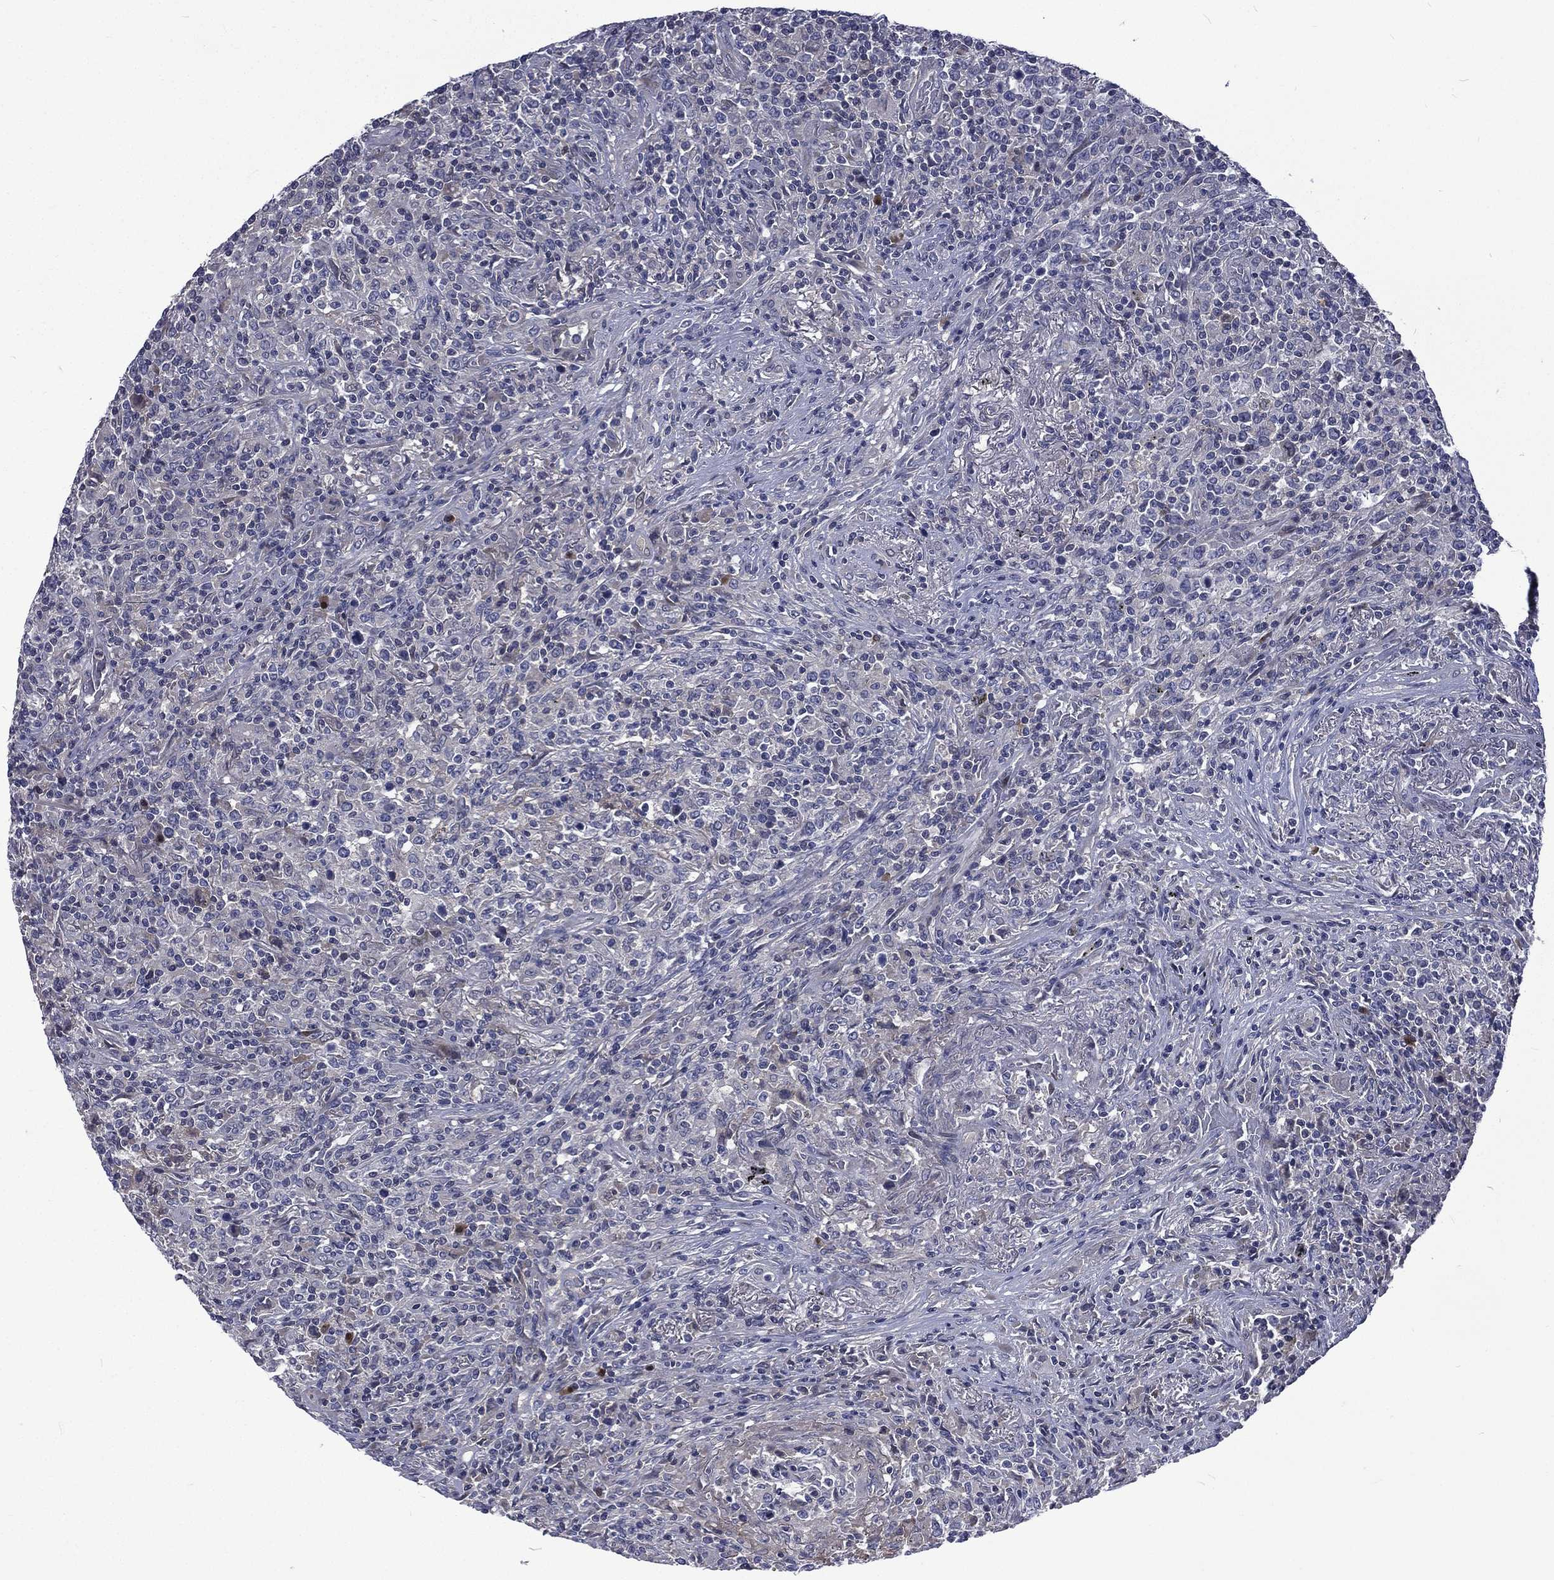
{"staining": {"intensity": "negative", "quantity": "none", "location": "none"}, "tissue": "lymphoma", "cell_type": "Tumor cells", "image_type": "cancer", "snomed": [{"axis": "morphology", "description": "Malignant lymphoma, non-Hodgkin's type, High grade"}, {"axis": "topography", "description": "Lung"}], "caption": "High magnification brightfield microscopy of malignant lymphoma, non-Hodgkin's type (high-grade) stained with DAB (brown) and counterstained with hematoxylin (blue): tumor cells show no significant positivity.", "gene": "CA12", "patient": {"sex": "male", "age": 79}}